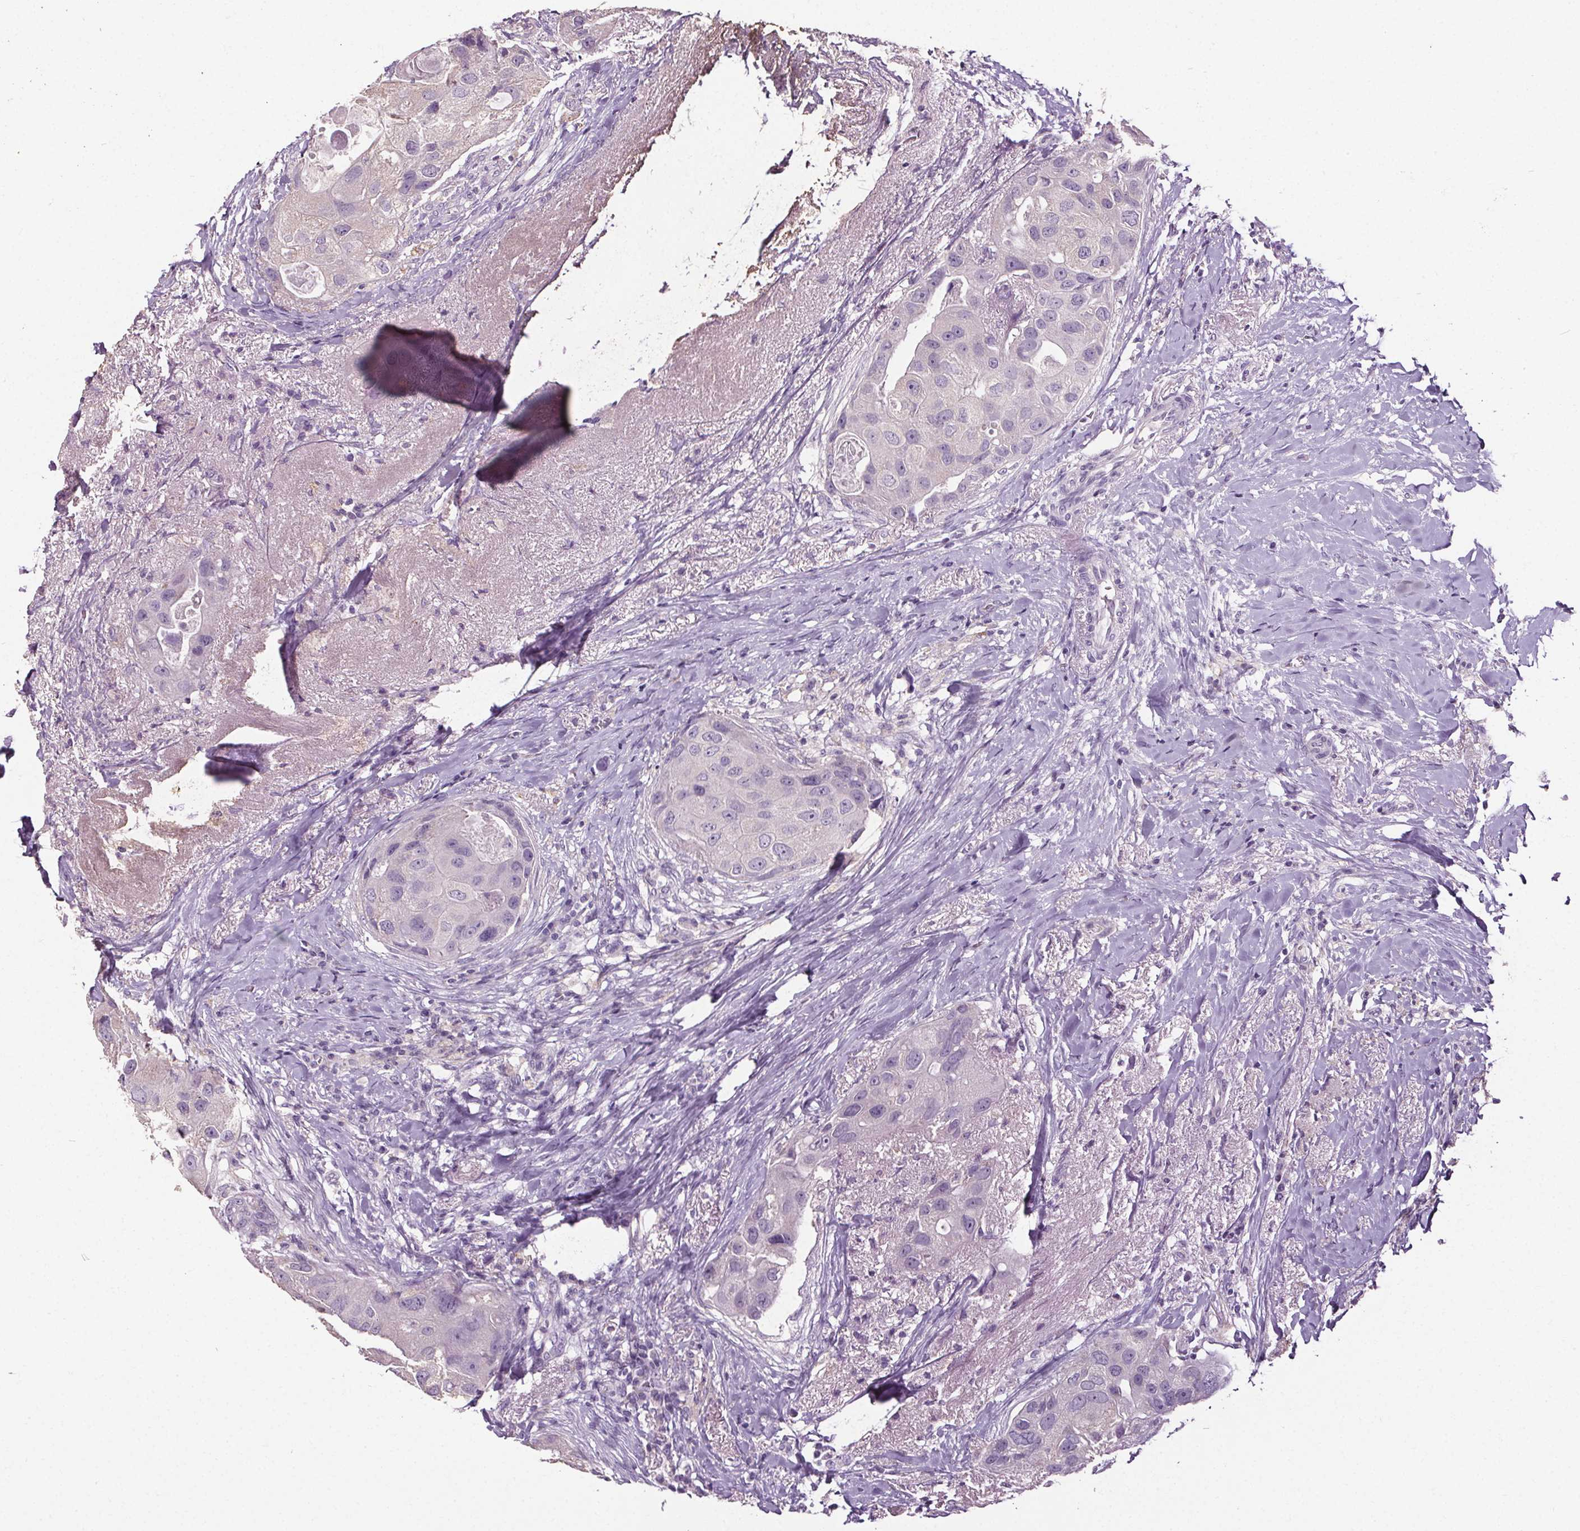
{"staining": {"intensity": "negative", "quantity": "none", "location": "none"}, "tissue": "breast cancer", "cell_type": "Tumor cells", "image_type": "cancer", "snomed": [{"axis": "morphology", "description": "Duct carcinoma"}, {"axis": "topography", "description": "Breast"}], "caption": "A micrograph of invasive ductal carcinoma (breast) stained for a protein demonstrates no brown staining in tumor cells.", "gene": "GPIHBP1", "patient": {"sex": "female", "age": 43}}